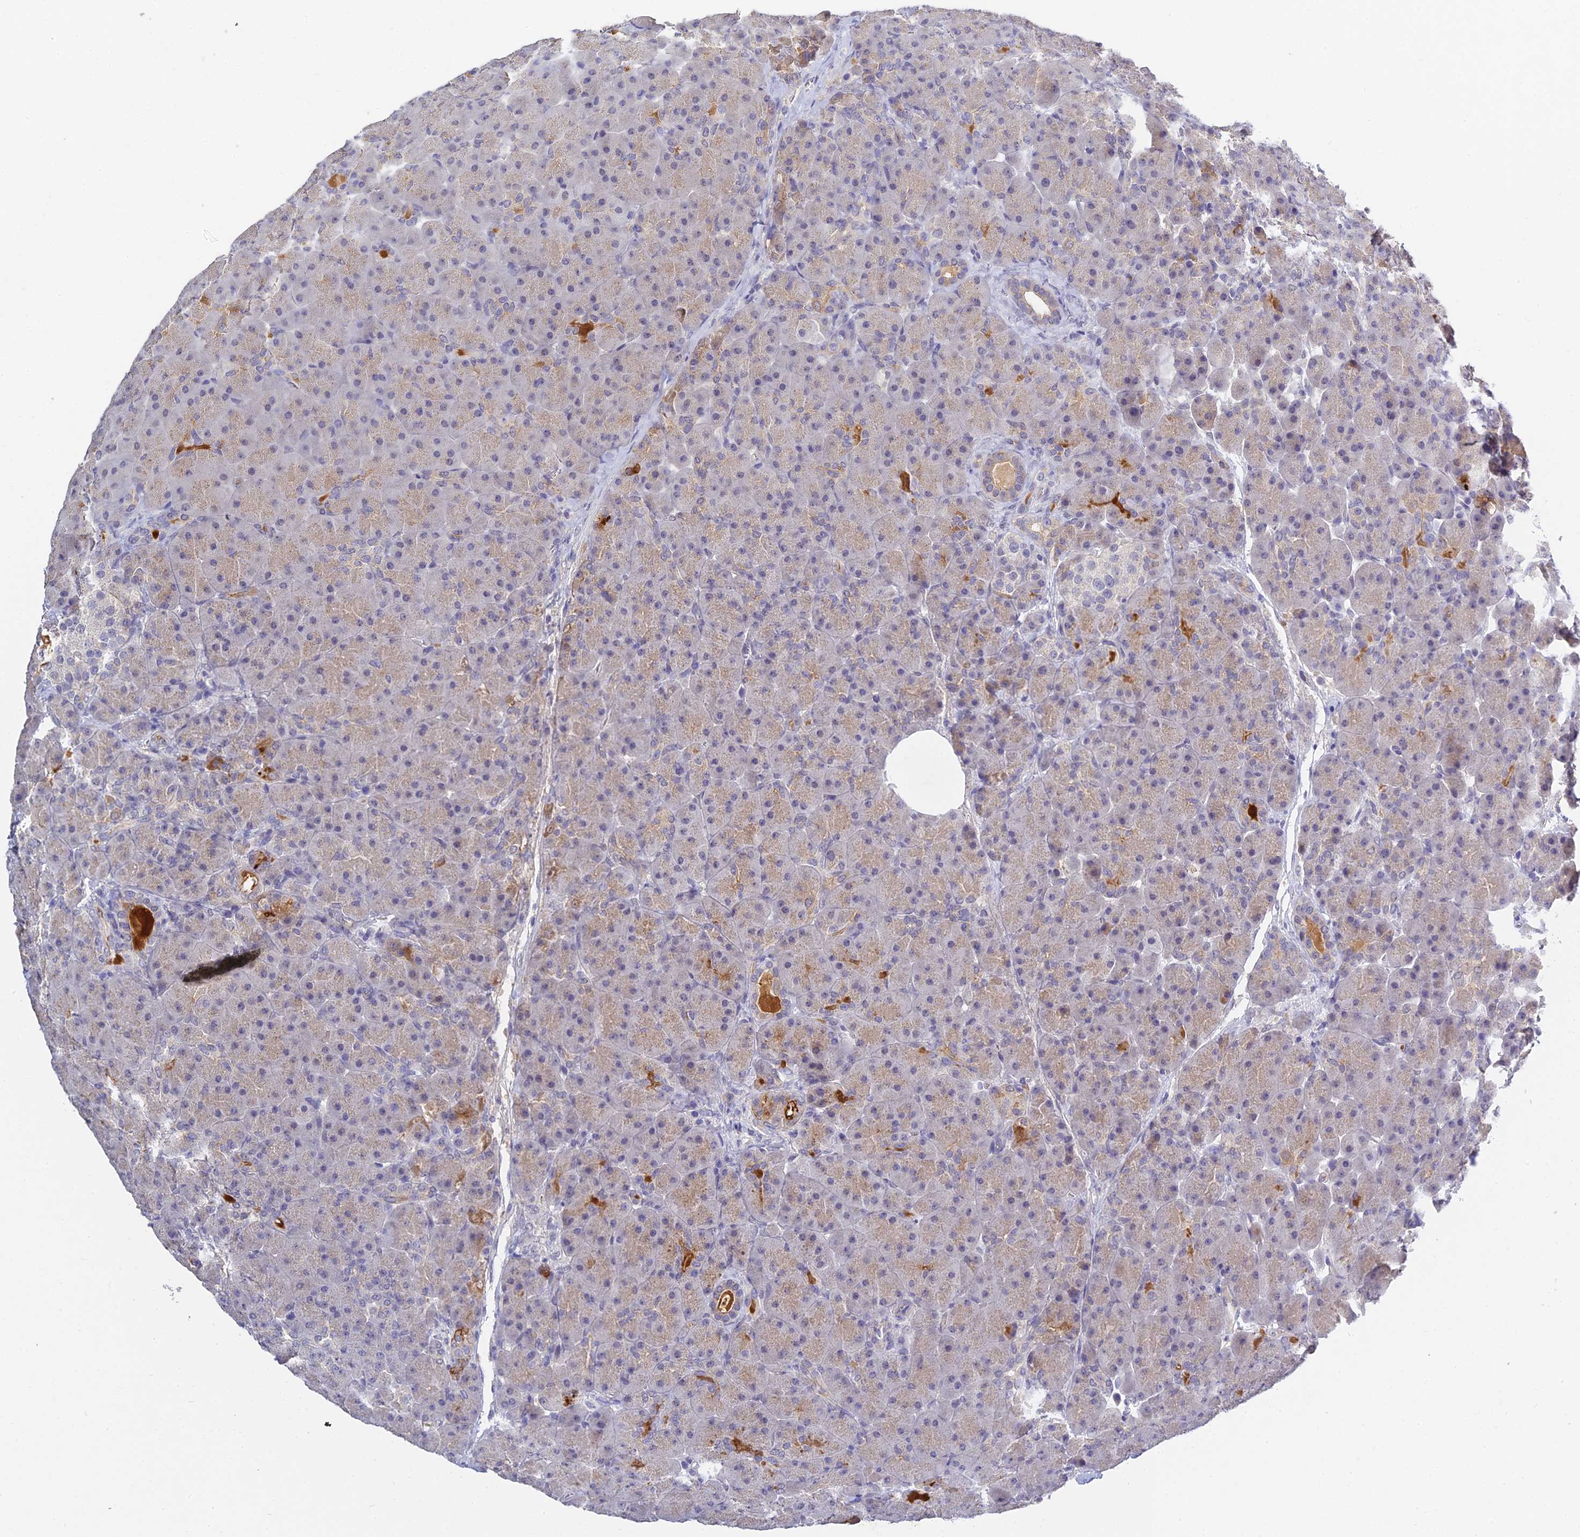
{"staining": {"intensity": "moderate", "quantity": "<25%", "location": "cytoplasmic/membranous"}, "tissue": "pancreas", "cell_type": "Exocrine glandular cells", "image_type": "normal", "snomed": [{"axis": "morphology", "description": "Normal tissue, NOS"}, {"axis": "topography", "description": "Pancreas"}], "caption": "This histopathology image shows immunohistochemistry (IHC) staining of unremarkable pancreas, with low moderate cytoplasmic/membranous positivity in about <25% of exocrine glandular cells.", "gene": "HOXB1", "patient": {"sex": "male", "age": 66}}